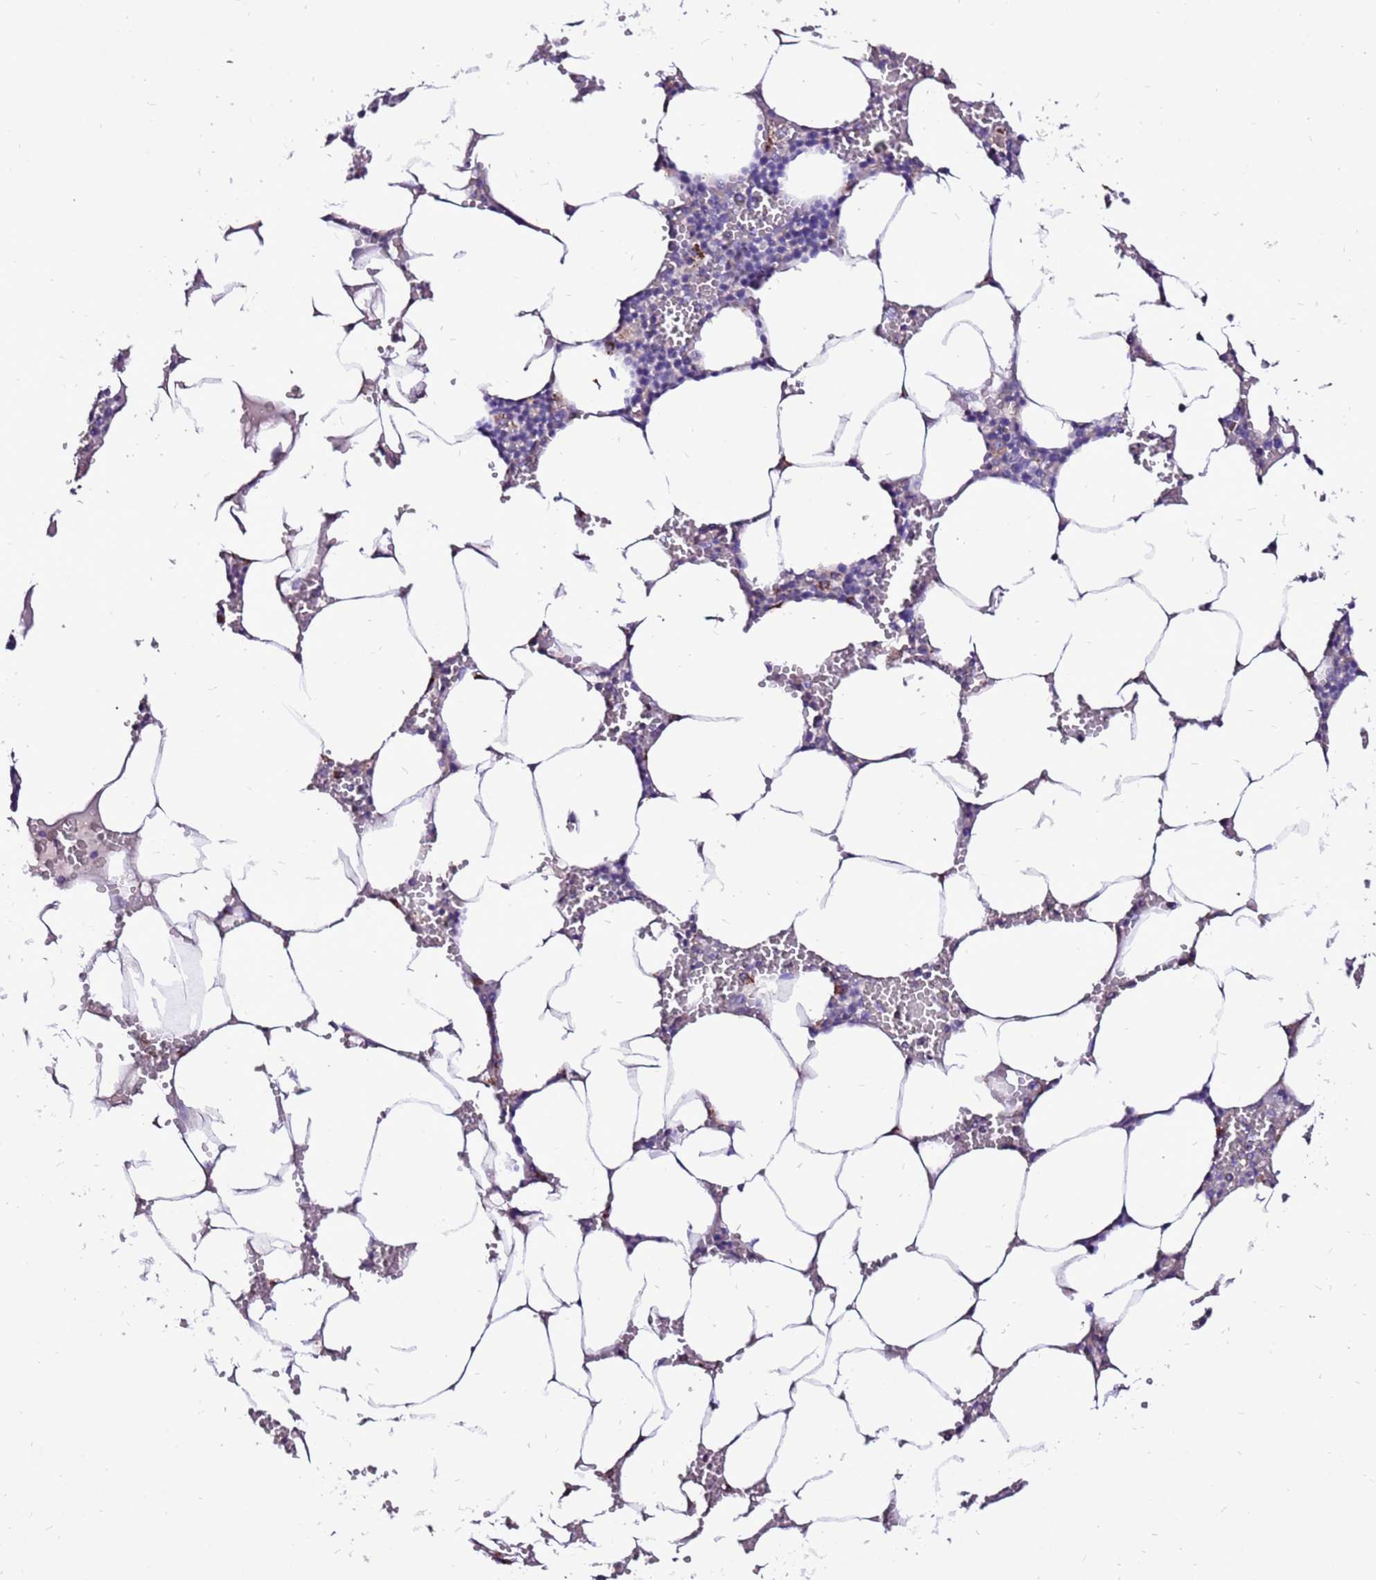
{"staining": {"intensity": "negative", "quantity": "none", "location": "none"}, "tissue": "bone marrow", "cell_type": "Hematopoietic cells", "image_type": "normal", "snomed": [{"axis": "morphology", "description": "Normal tissue, NOS"}, {"axis": "topography", "description": "Bone marrow"}], "caption": "Protein analysis of normal bone marrow reveals no significant expression in hematopoietic cells. Brightfield microscopy of immunohistochemistry (IHC) stained with DAB (3,3'-diaminobenzidine) (brown) and hematoxylin (blue), captured at high magnification.", "gene": "TMEM106C", "patient": {"sex": "male", "age": 70}}